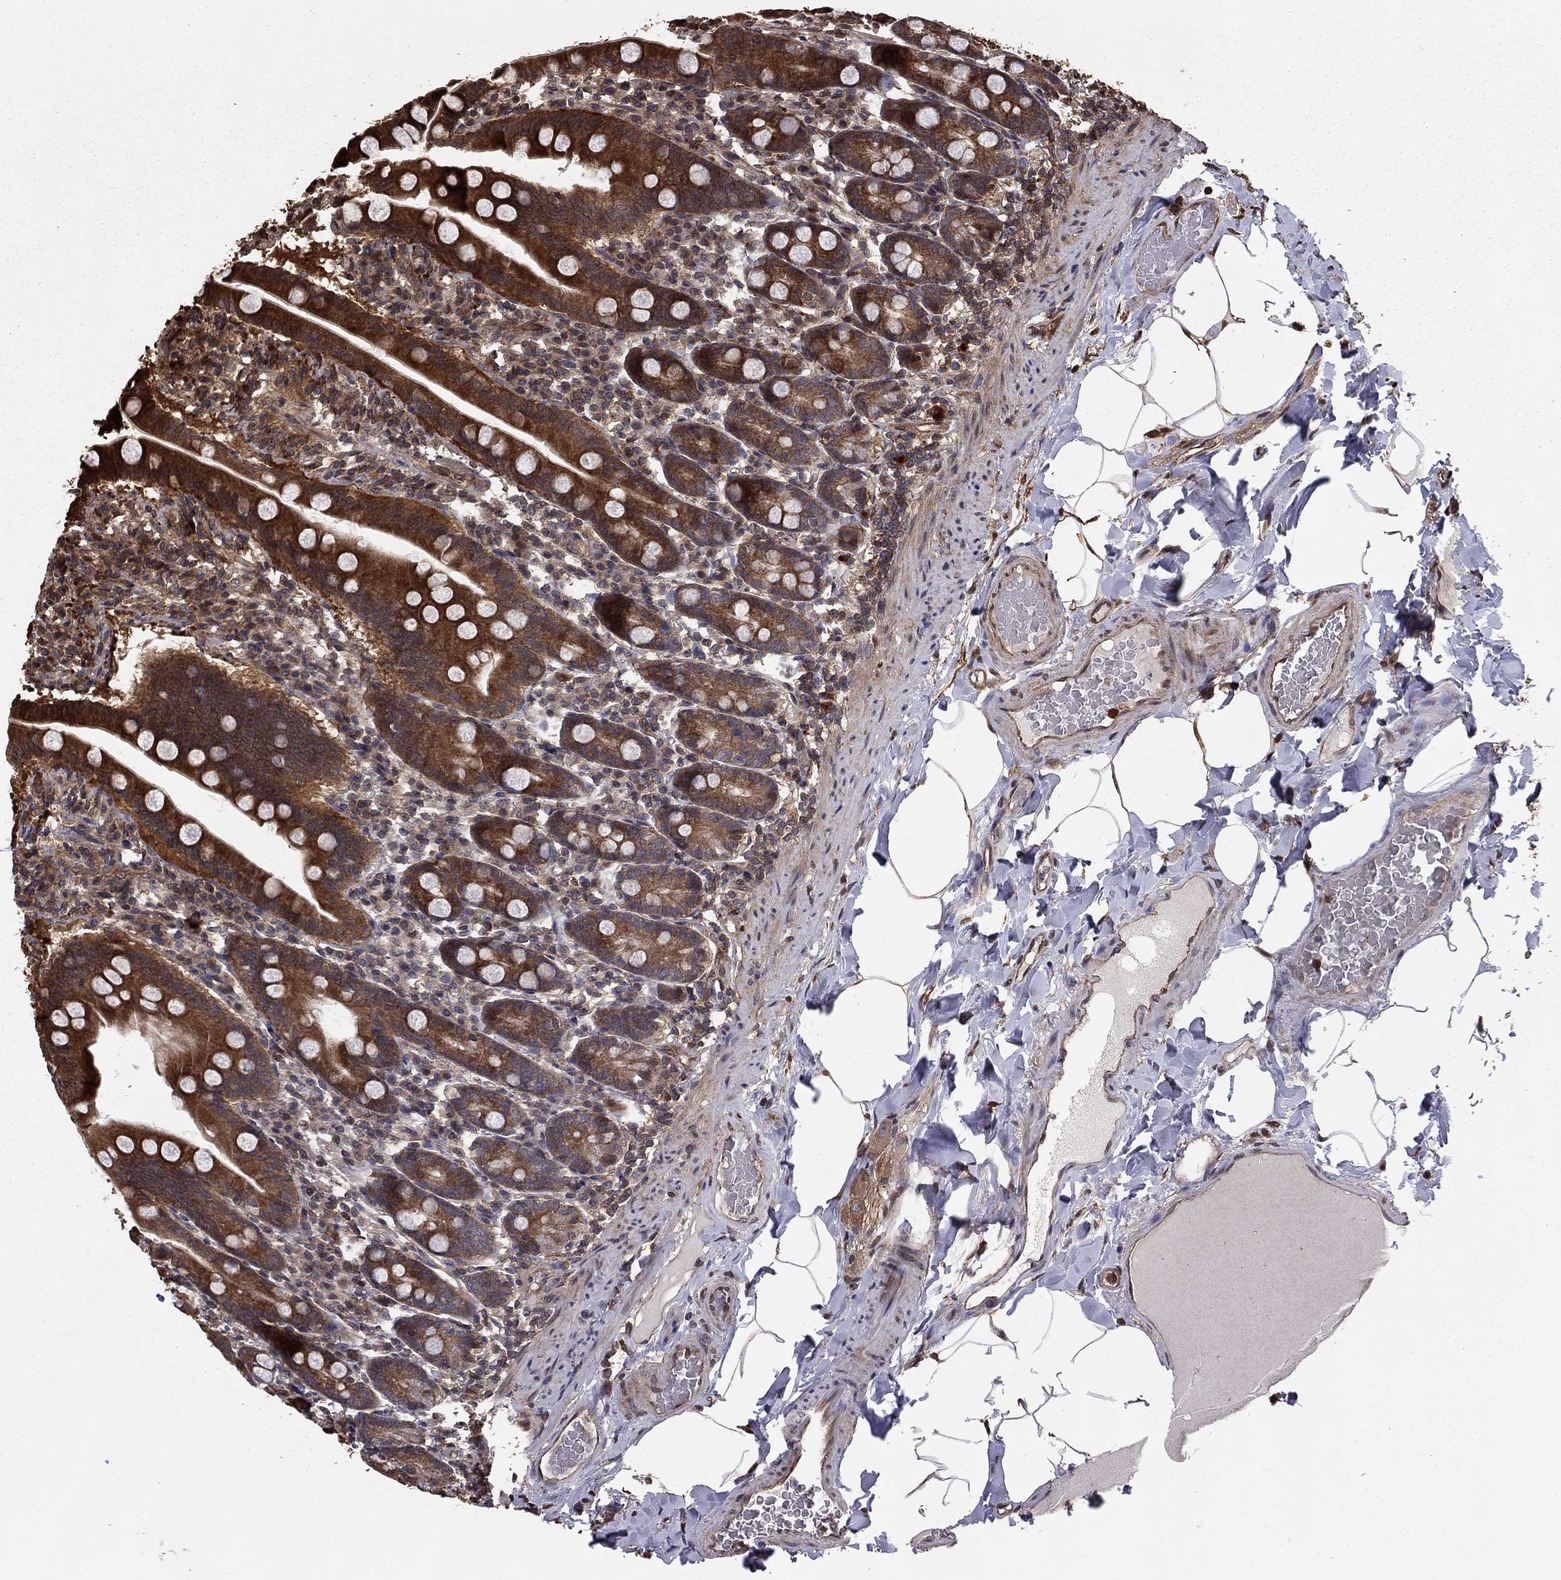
{"staining": {"intensity": "moderate", "quantity": ">75%", "location": "cytoplasmic/membranous"}, "tissue": "small intestine", "cell_type": "Glandular cells", "image_type": "normal", "snomed": [{"axis": "morphology", "description": "Normal tissue, NOS"}, {"axis": "topography", "description": "Small intestine"}], "caption": "This photomicrograph demonstrates immunohistochemistry staining of normal small intestine, with medium moderate cytoplasmic/membranous staining in approximately >75% of glandular cells.", "gene": "GYG1", "patient": {"sex": "male", "age": 66}}